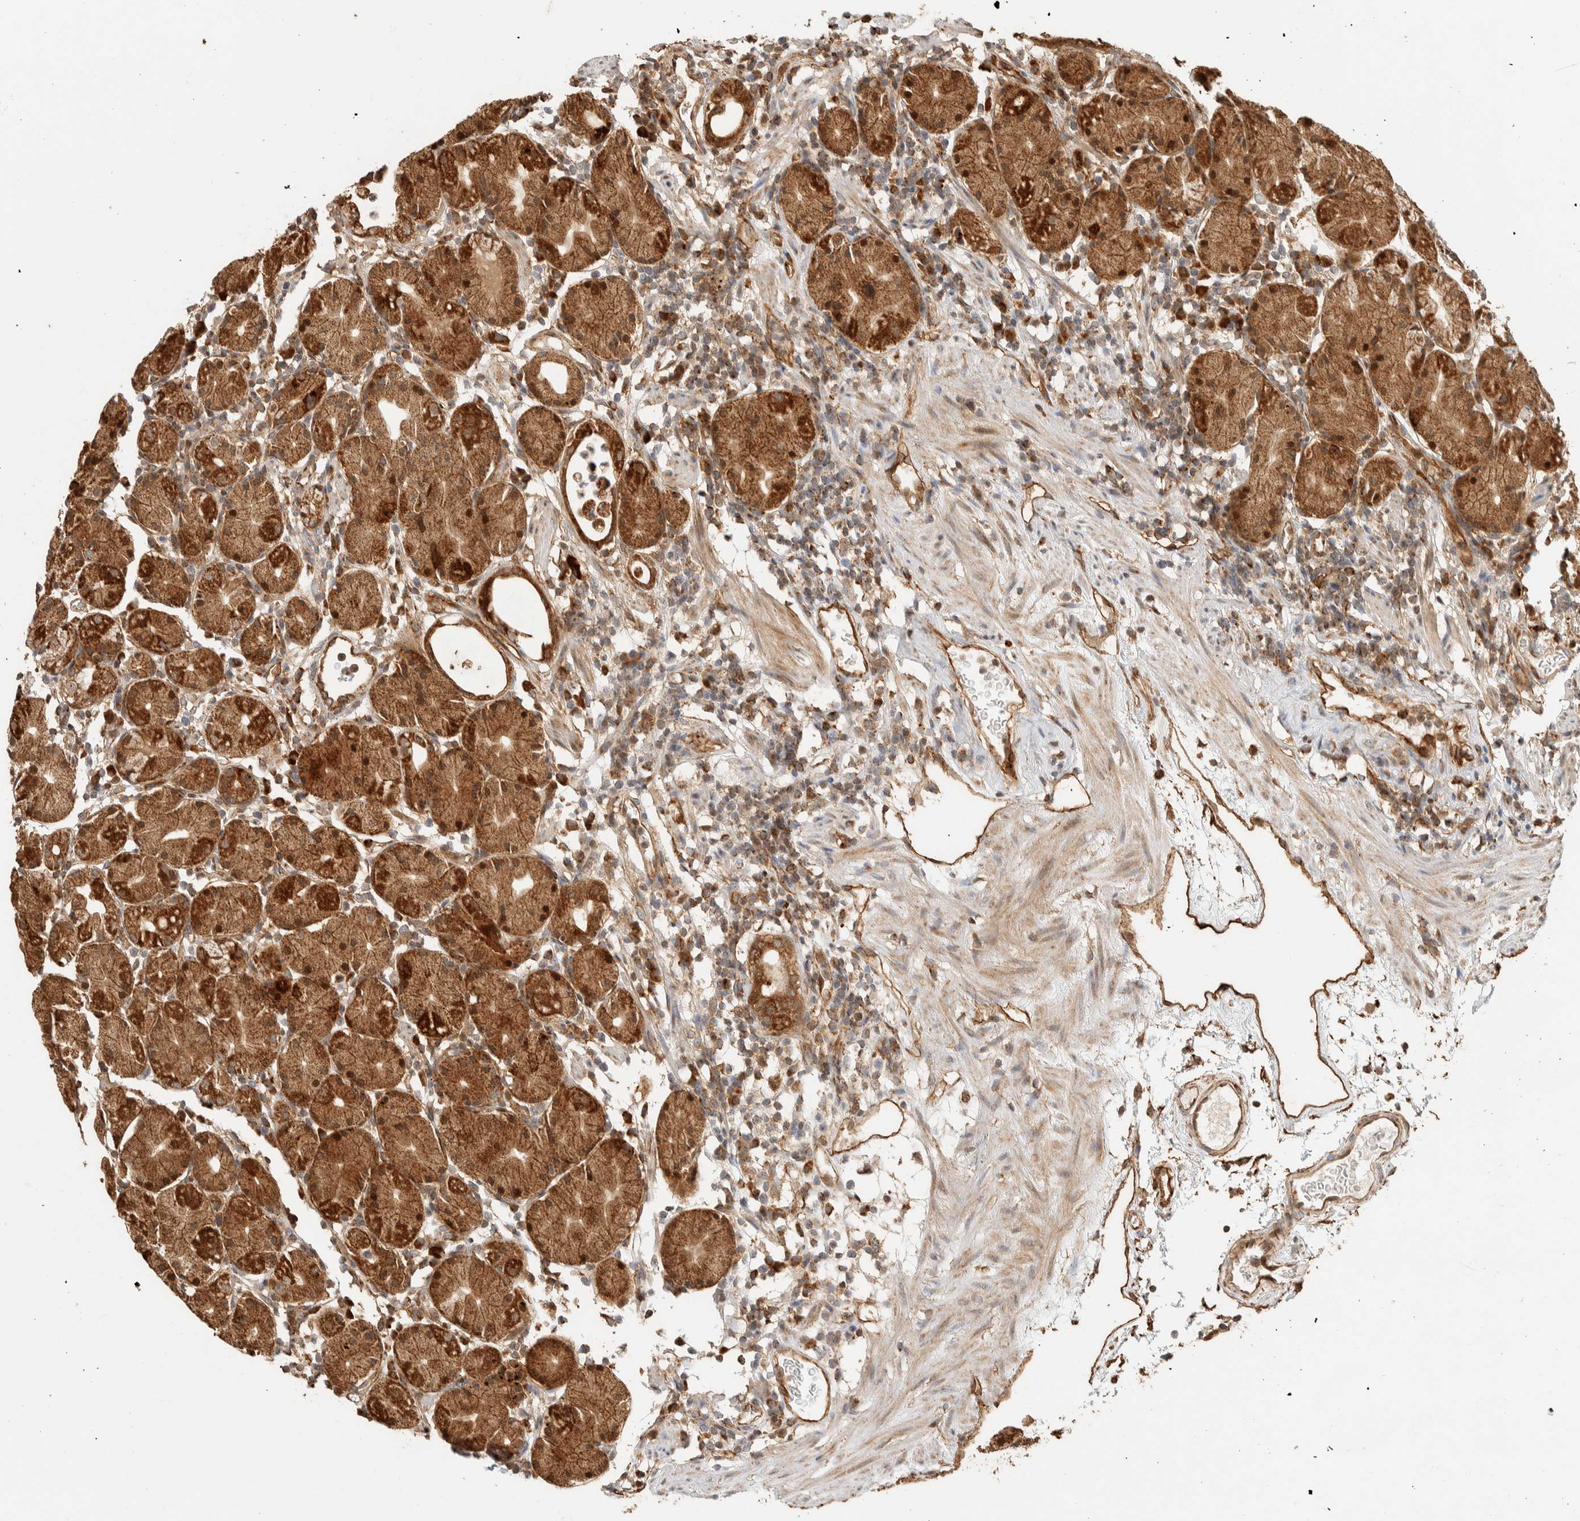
{"staining": {"intensity": "moderate", "quantity": ">75%", "location": "cytoplasmic/membranous"}, "tissue": "stomach", "cell_type": "Glandular cells", "image_type": "normal", "snomed": [{"axis": "morphology", "description": "Normal tissue, NOS"}, {"axis": "topography", "description": "Stomach"}, {"axis": "topography", "description": "Stomach, lower"}], "caption": "Protein staining of normal stomach exhibits moderate cytoplasmic/membranous positivity in about >75% of glandular cells.", "gene": "KIF9", "patient": {"sex": "female", "age": 75}}